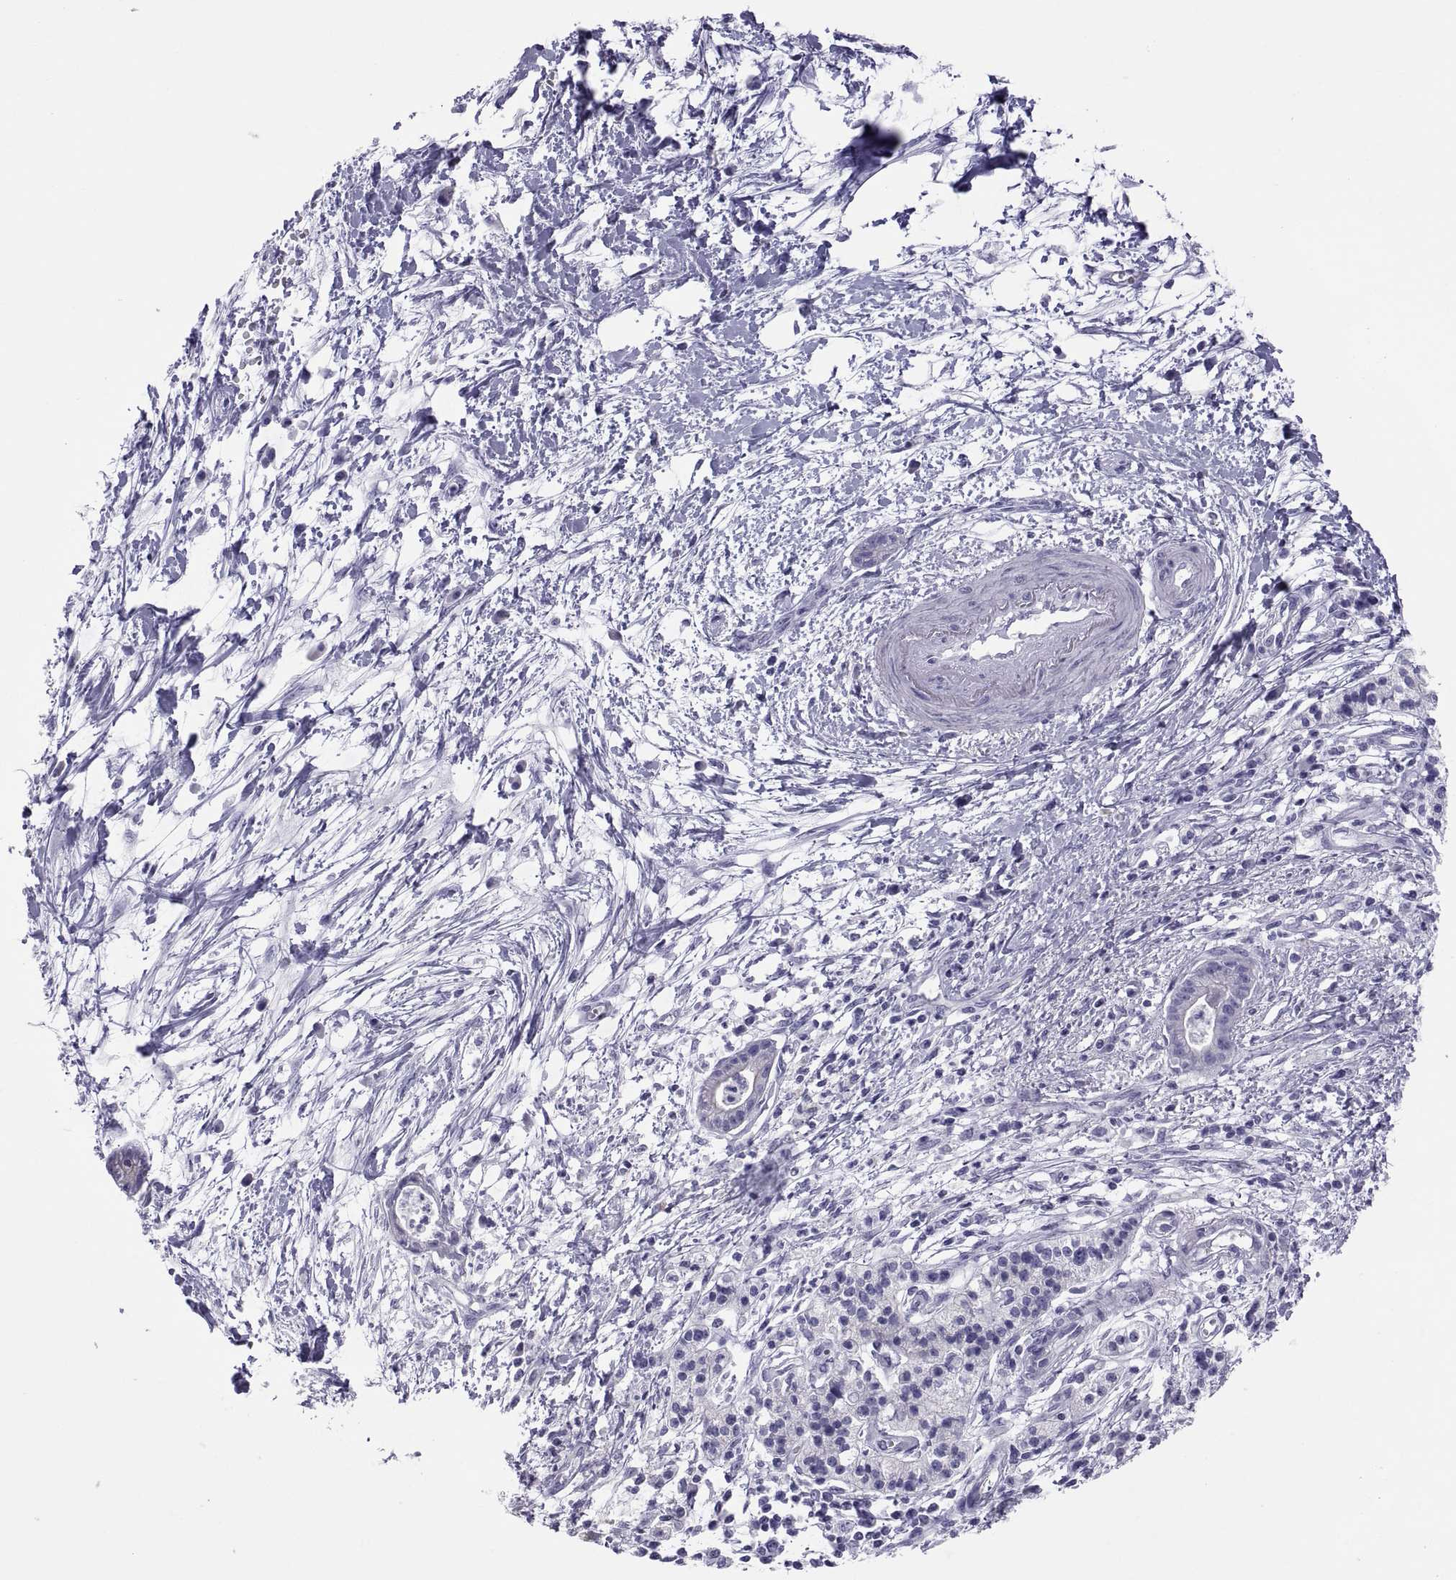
{"staining": {"intensity": "negative", "quantity": "none", "location": "none"}, "tissue": "pancreatic cancer", "cell_type": "Tumor cells", "image_type": "cancer", "snomed": [{"axis": "morphology", "description": "Normal tissue, NOS"}, {"axis": "morphology", "description": "Adenocarcinoma, NOS"}, {"axis": "topography", "description": "Lymph node"}, {"axis": "topography", "description": "Pancreas"}], "caption": "High power microscopy image of an immunohistochemistry micrograph of pancreatic cancer, revealing no significant expression in tumor cells.", "gene": "RNASE12", "patient": {"sex": "female", "age": 58}}